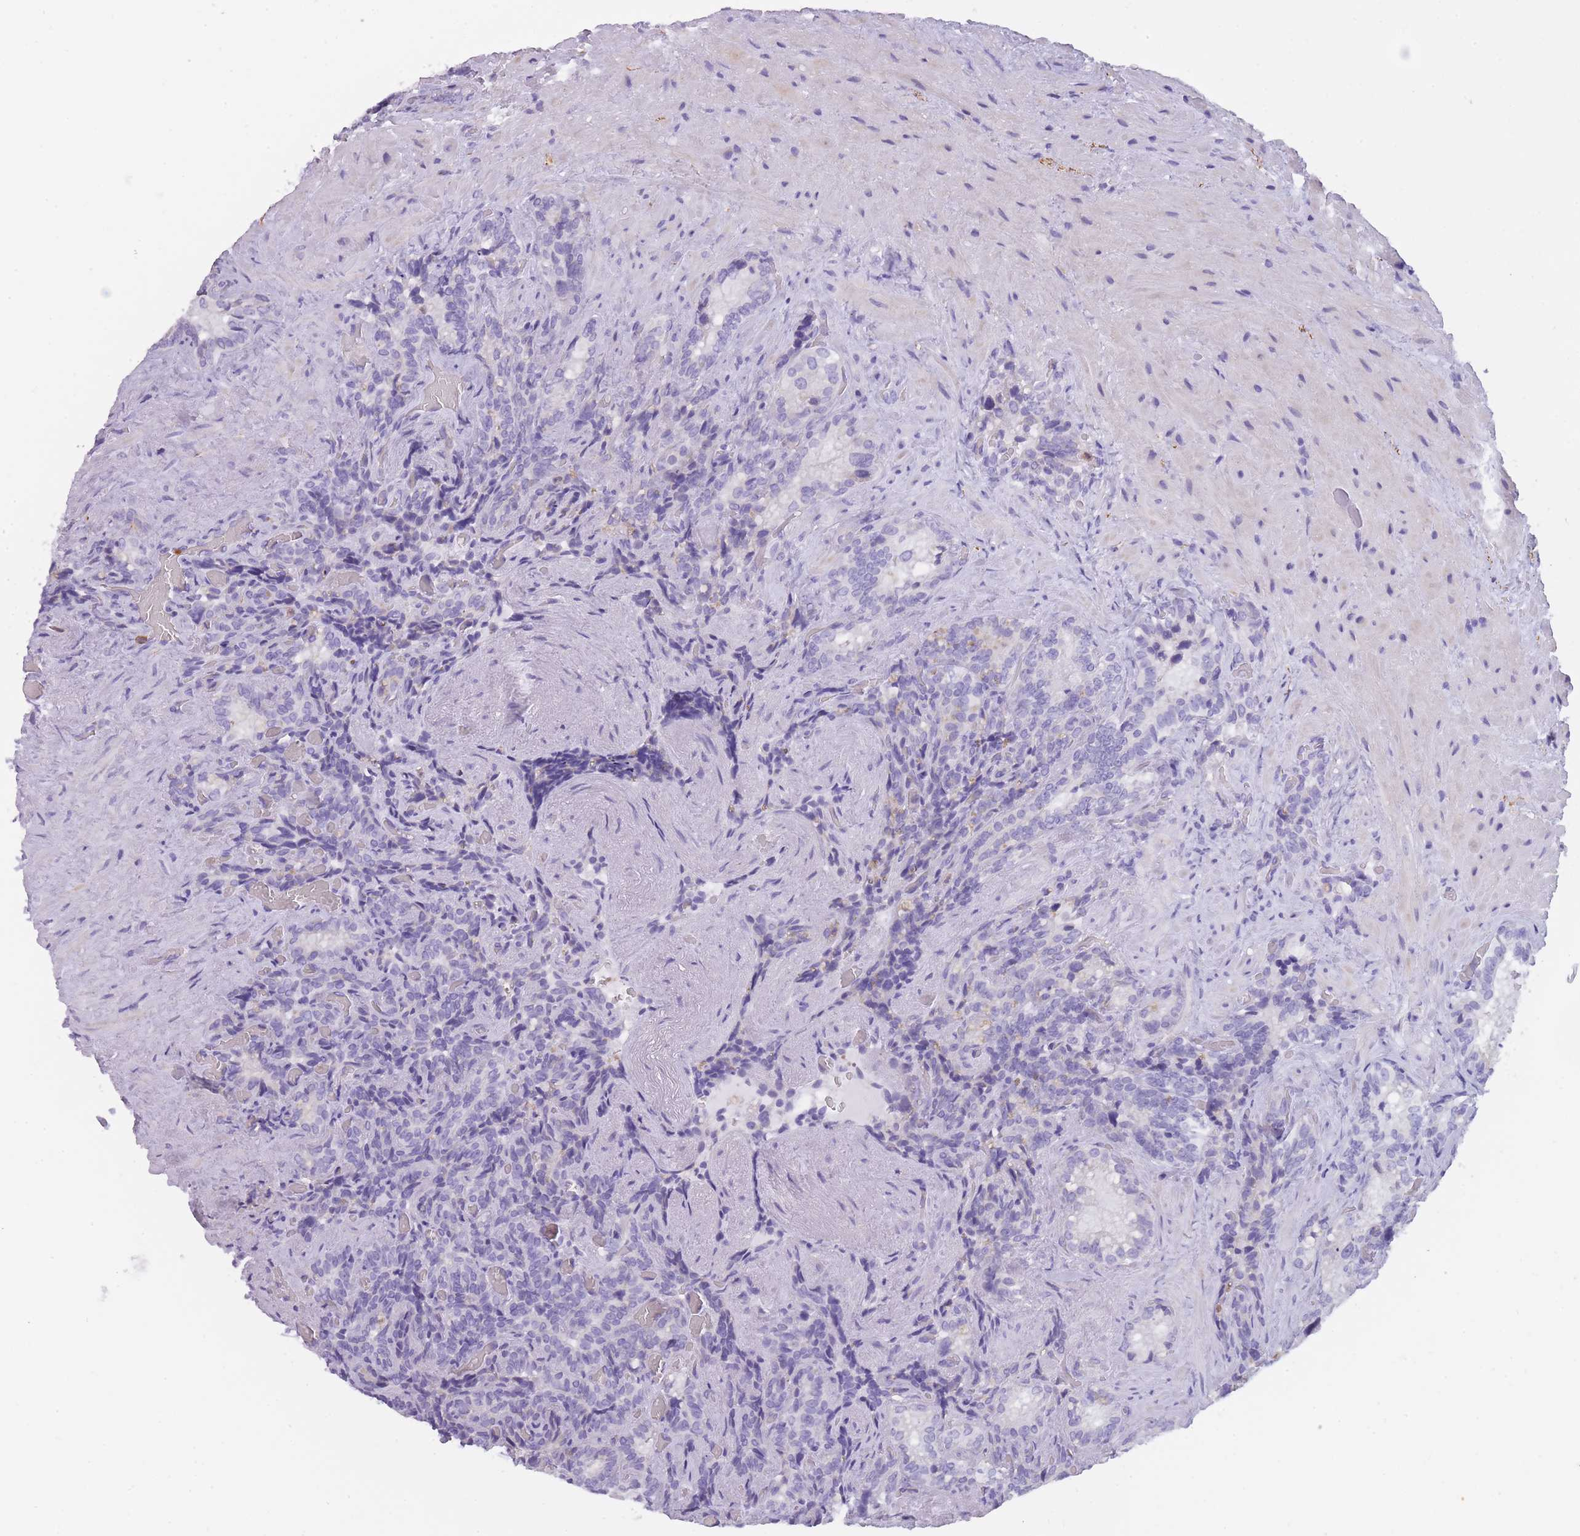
{"staining": {"intensity": "negative", "quantity": "none", "location": "none"}, "tissue": "seminal vesicle", "cell_type": "Glandular cells", "image_type": "normal", "snomed": [{"axis": "morphology", "description": "Normal tissue, NOS"}, {"axis": "topography", "description": "Seminal veicle"}], "caption": "Immunohistochemistry (IHC) micrograph of benign seminal vesicle: human seminal vesicle stained with DAB demonstrates no significant protein positivity in glandular cells.", "gene": "CR1L", "patient": {"sex": "male", "age": 62}}